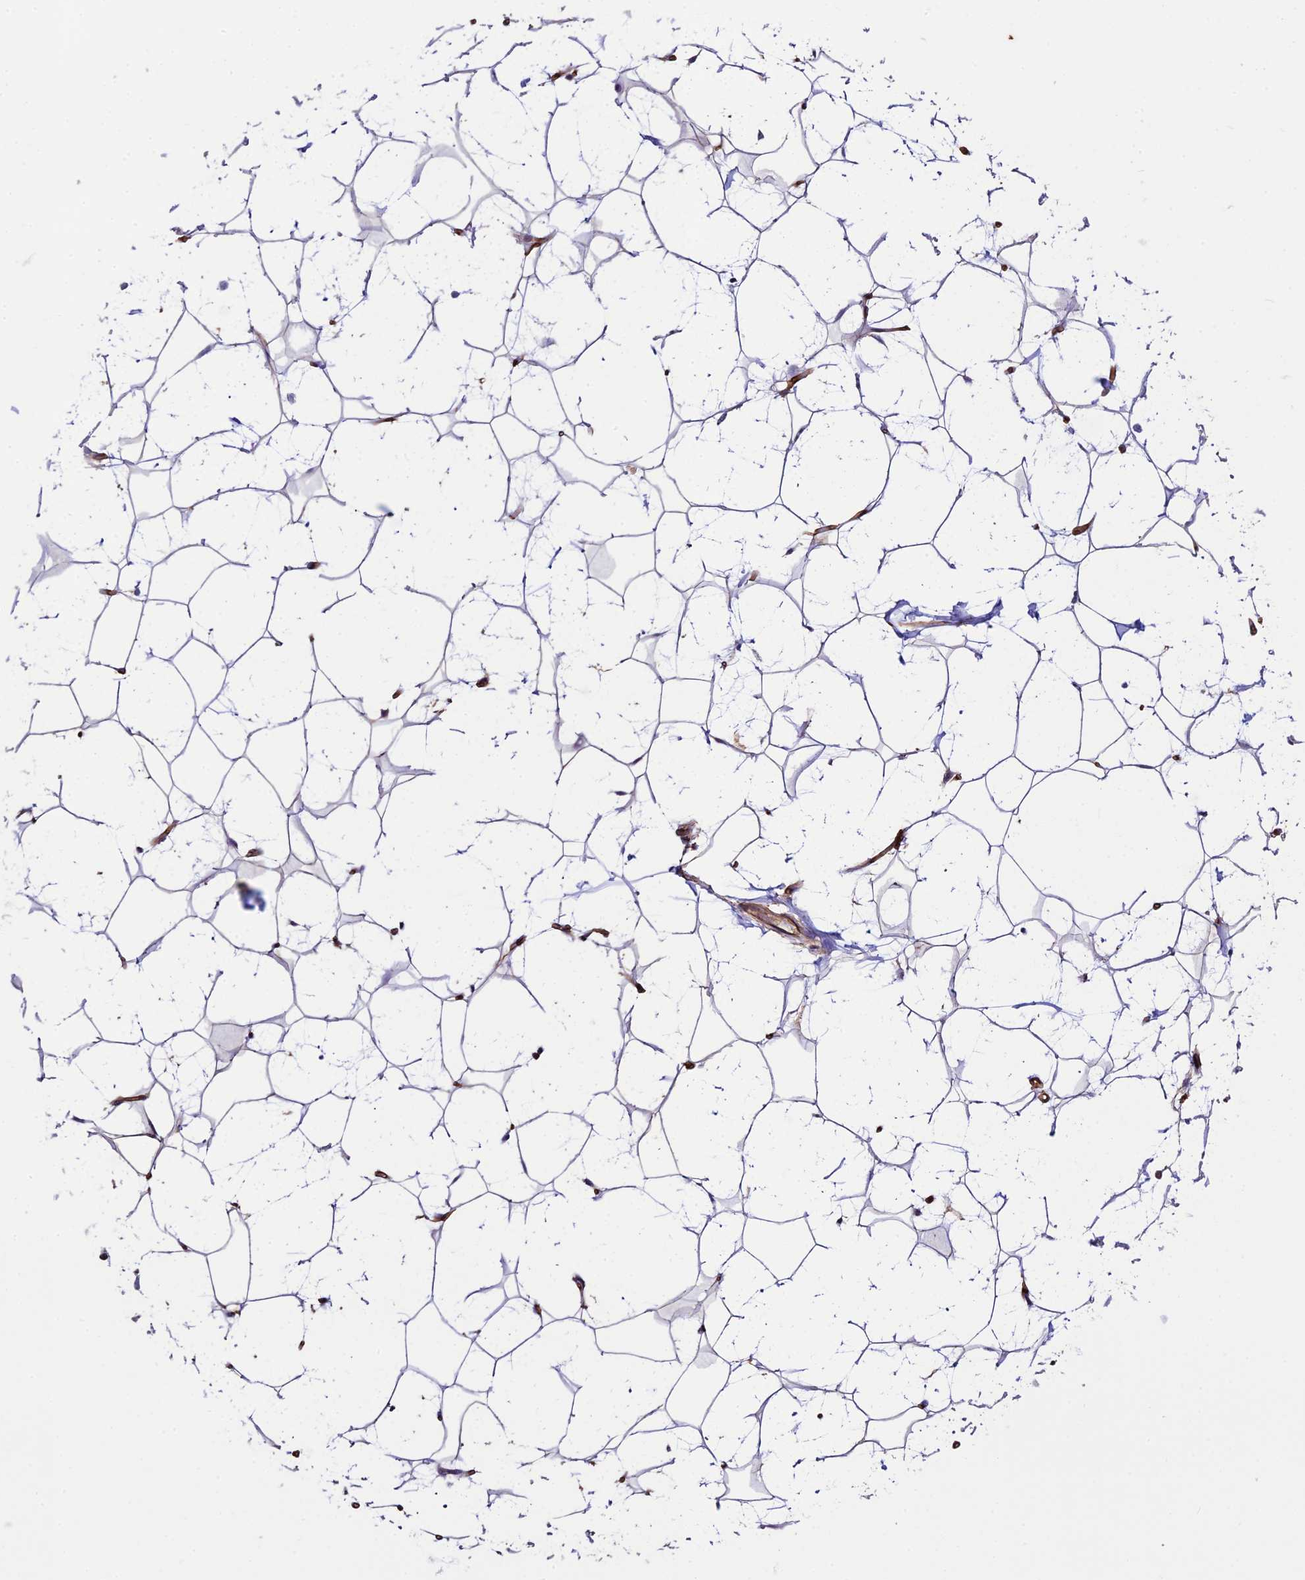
{"staining": {"intensity": "moderate", "quantity": ">75%", "location": "cytoplasmic/membranous"}, "tissue": "adipose tissue", "cell_type": "Adipocytes", "image_type": "normal", "snomed": [{"axis": "morphology", "description": "Normal tissue, NOS"}, {"axis": "topography", "description": "Breast"}], "caption": "Immunohistochemistry of normal adipose tissue exhibits medium levels of moderate cytoplasmic/membranous staining in approximately >75% of adipocytes.", "gene": "YPEL5", "patient": {"sex": "female", "age": 26}}